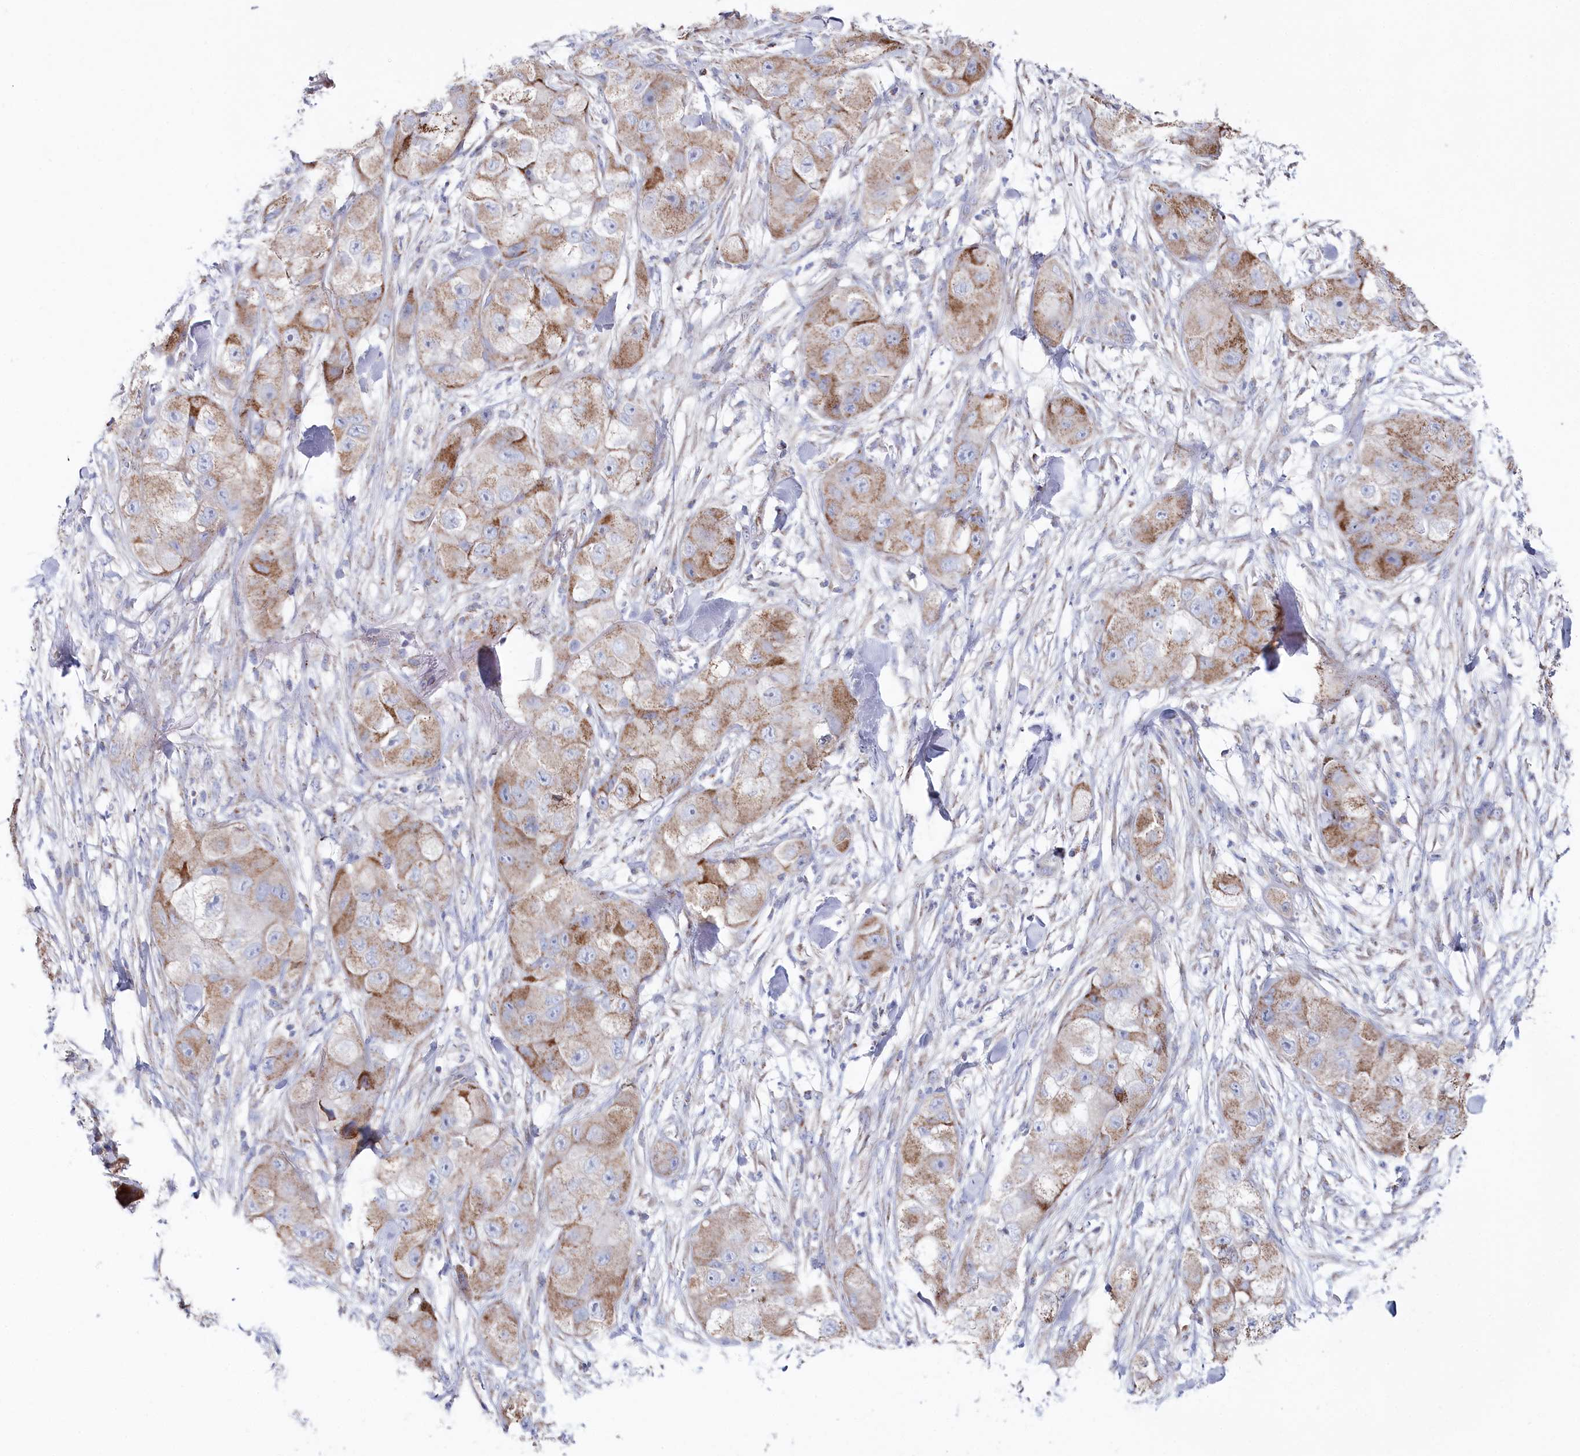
{"staining": {"intensity": "moderate", "quantity": ">75%", "location": "cytoplasmic/membranous"}, "tissue": "skin cancer", "cell_type": "Tumor cells", "image_type": "cancer", "snomed": [{"axis": "morphology", "description": "Squamous cell carcinoma, NOS"}, {"axis": "topography", "description": "Skin"}, {"axis": "topography", "description": "Subcutis"}], "caption": "IHC of skin cancer (squamous cell carcinoma) displays medium levels of moderate cytoplasmic/membranous expression in about >75% of tumor cells.", "gene": "GLS2", "patient": {"sex": "male", "age": 73}}